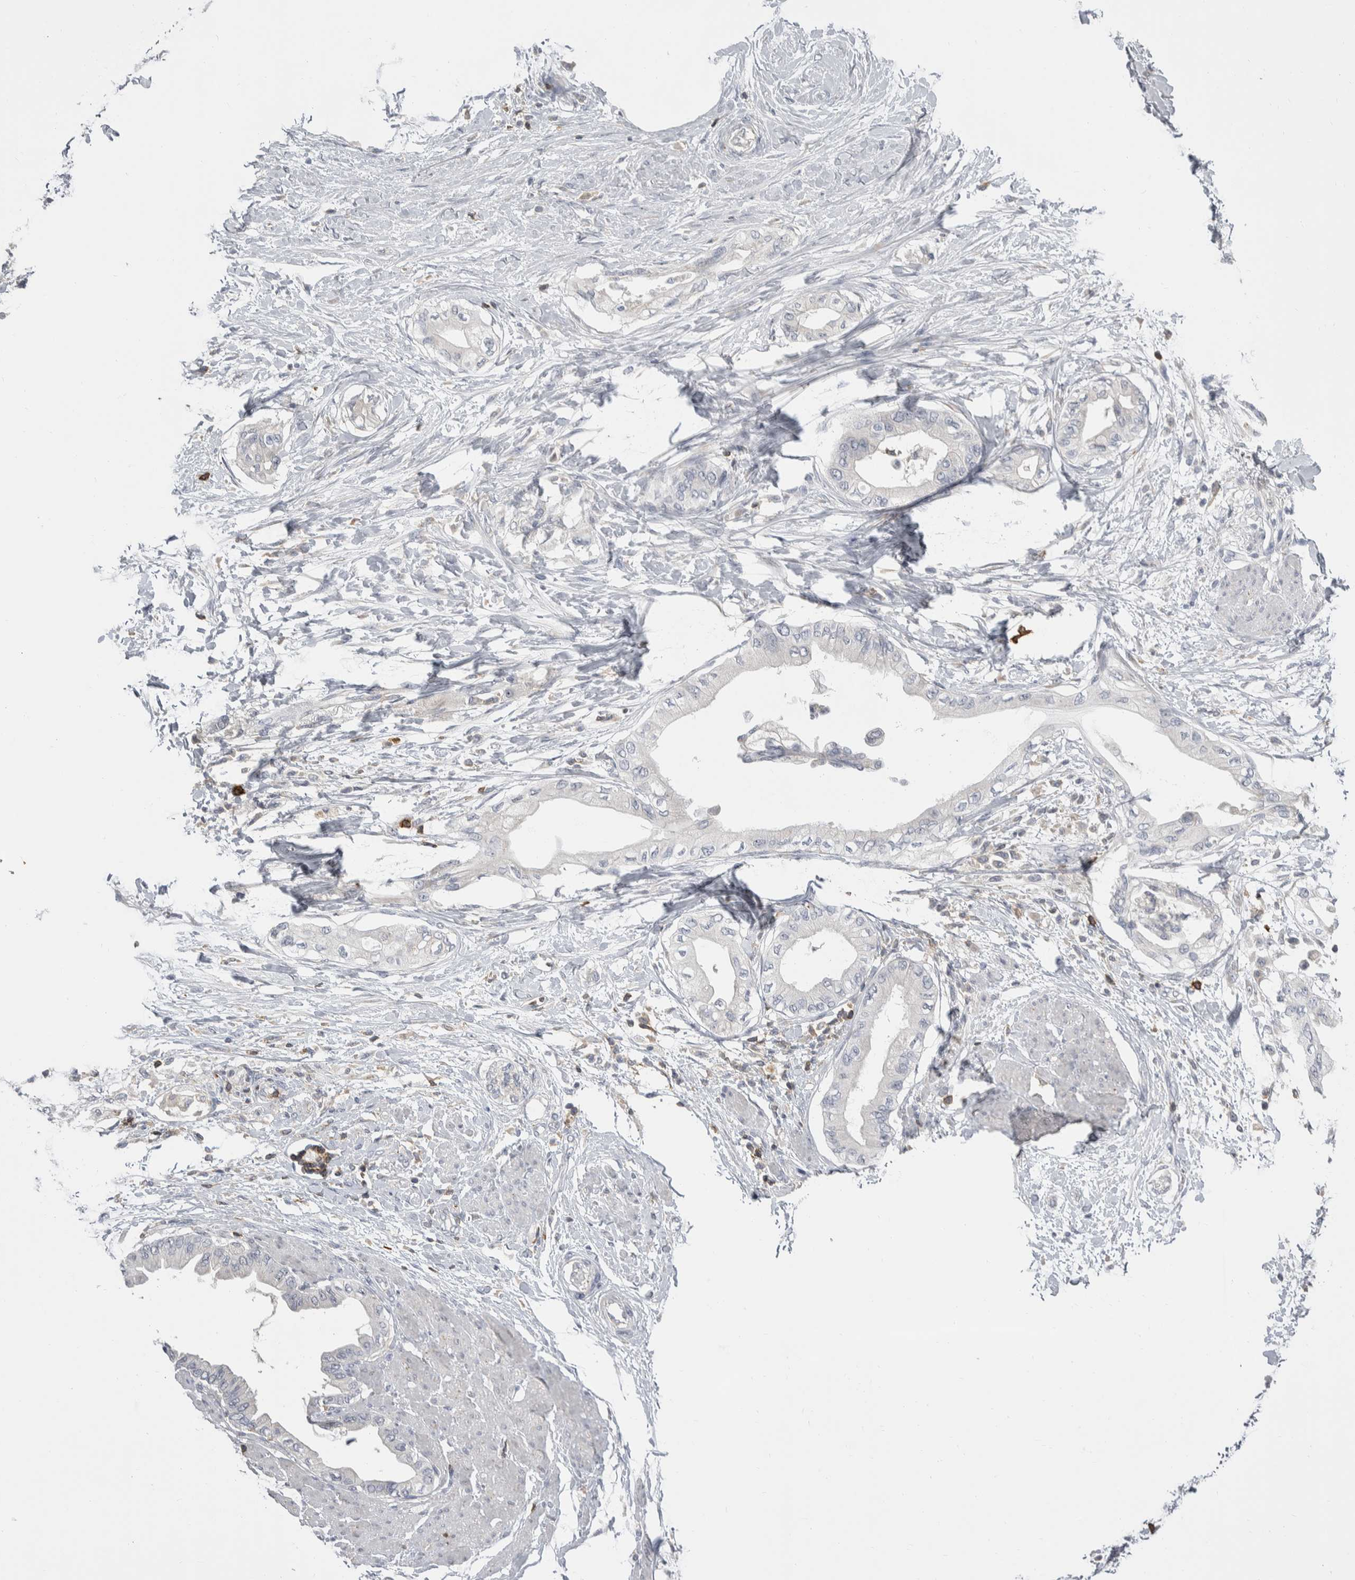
{"staining": {"intensity": "negative", "quantity": "none", "location": "none"}, "tissue": "pancreatic cancer", "cell_type": "Tumor cells", "image_type": "cancer", "snomed": [{"axis": "morphology", "description": "Normal tissue, NOS"}, {"axis": "morphology", "description": "Adenocarcinoma, NOS"}, {"axis": "topography", "description": "Pancreas"}, {"axis": "topography", "description": "Duodenum"}], "caption": "Immunohistochemistry photomicrograph of human pancreatic cancer stained for a protein (brown), which demonstrates no positivity in tumor cells.", "gene": "CEP295NL", "patient": {"sex": "female", "age": 60}}